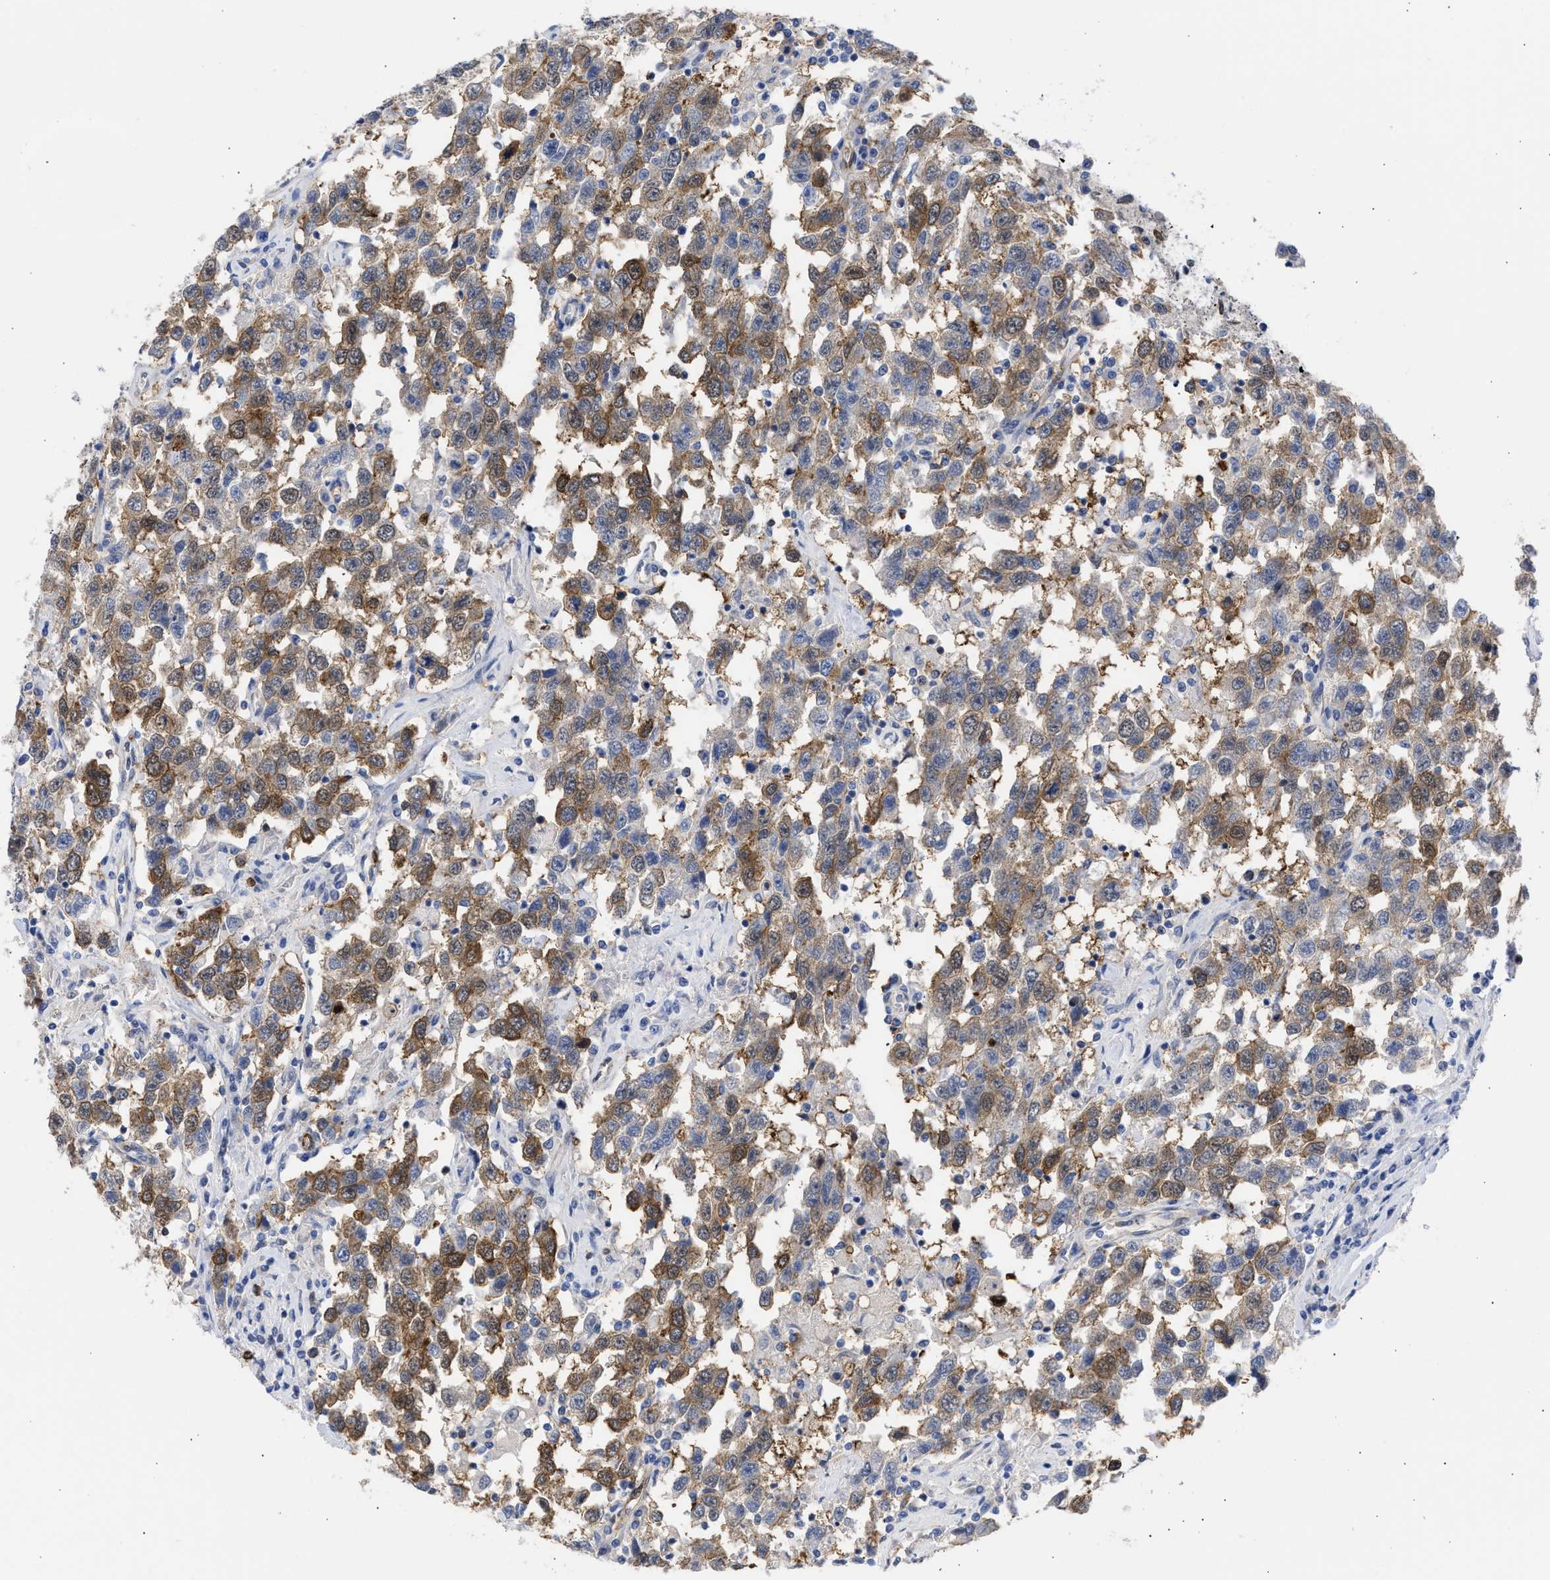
{"staining": {"intensity": "moderate", "quantity": "25%-75%", "location": "cytoplasmic/membranous"}, "tissue": "testis cancer", "cell_type": "Tumor cells", "image_type": "cancer", "snomed": [{"axis": "morphology", "description": "Seminoma, NOS"}, {"axis": "topography", "description": "Testis"}], "caption": "DAB (3,3'-diaminobenzidine) immunohistochemical staining of testis seminoma exhibits moderate cytoplasmic/membranous protein staining in about 25%-75% of tumor cells. Nuclei are stained in blue.", "gene": "THRA", "patient": {"sex": "male", "age": 41}}